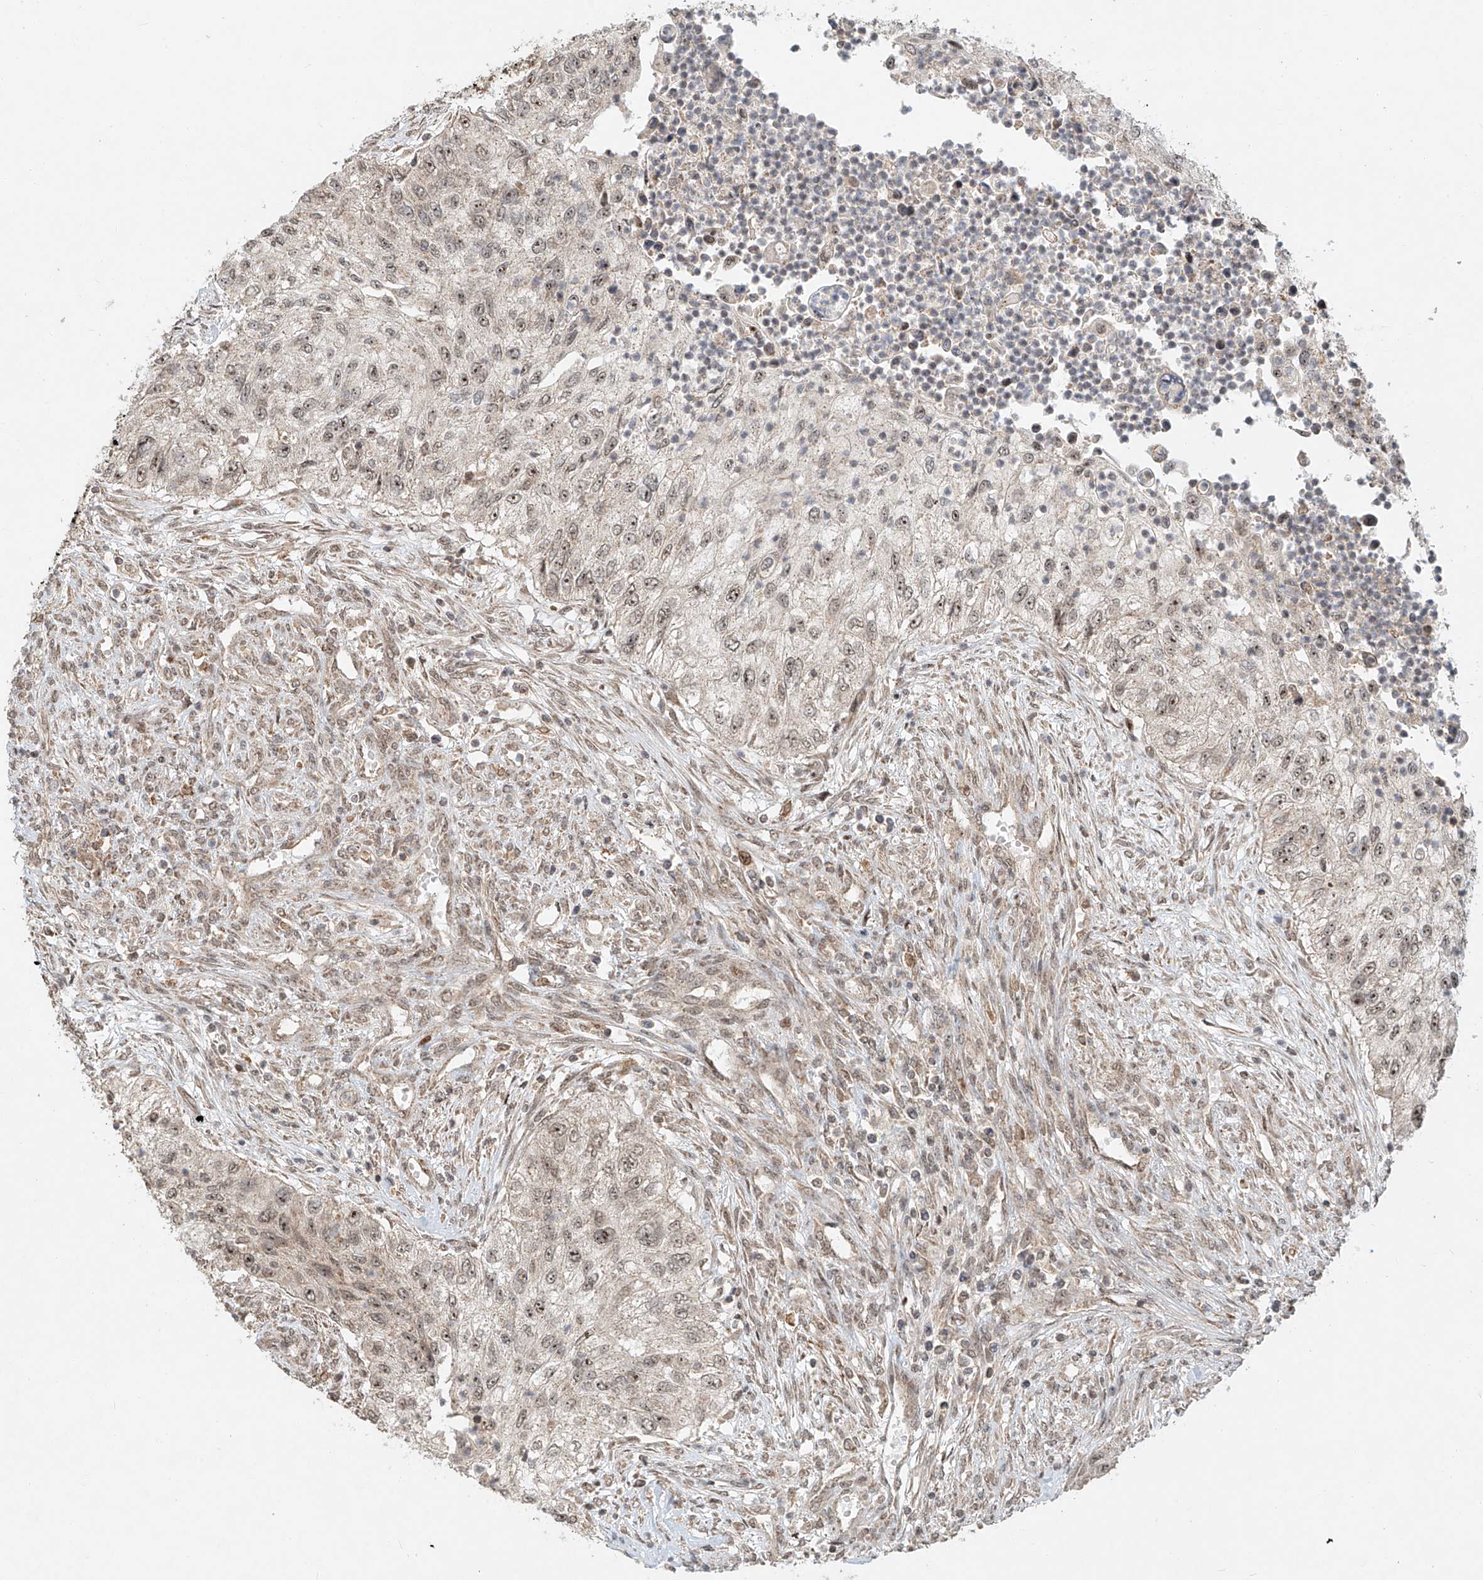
{"staining": {"intensity": "weak", "quantity": "25%-75%", "location": "nuclear"}, "tissue": "urothelial cancer", "cell_type": "Tumor cells", "image_type": "cancer", "snomed": [{"axis": "morphology", "description": "Urothelial carcinoma, High grade"}, {"axis": "topography", "description": "Urinary bladder"}], "caption": "Urothelial cancer was stained to show a protein in brown. There is low levels of weak nuclear positivity in about 25%-75% of tumor cells.", "gene": "SYTL3", "patient": {"sex": "female", "age": 60}}